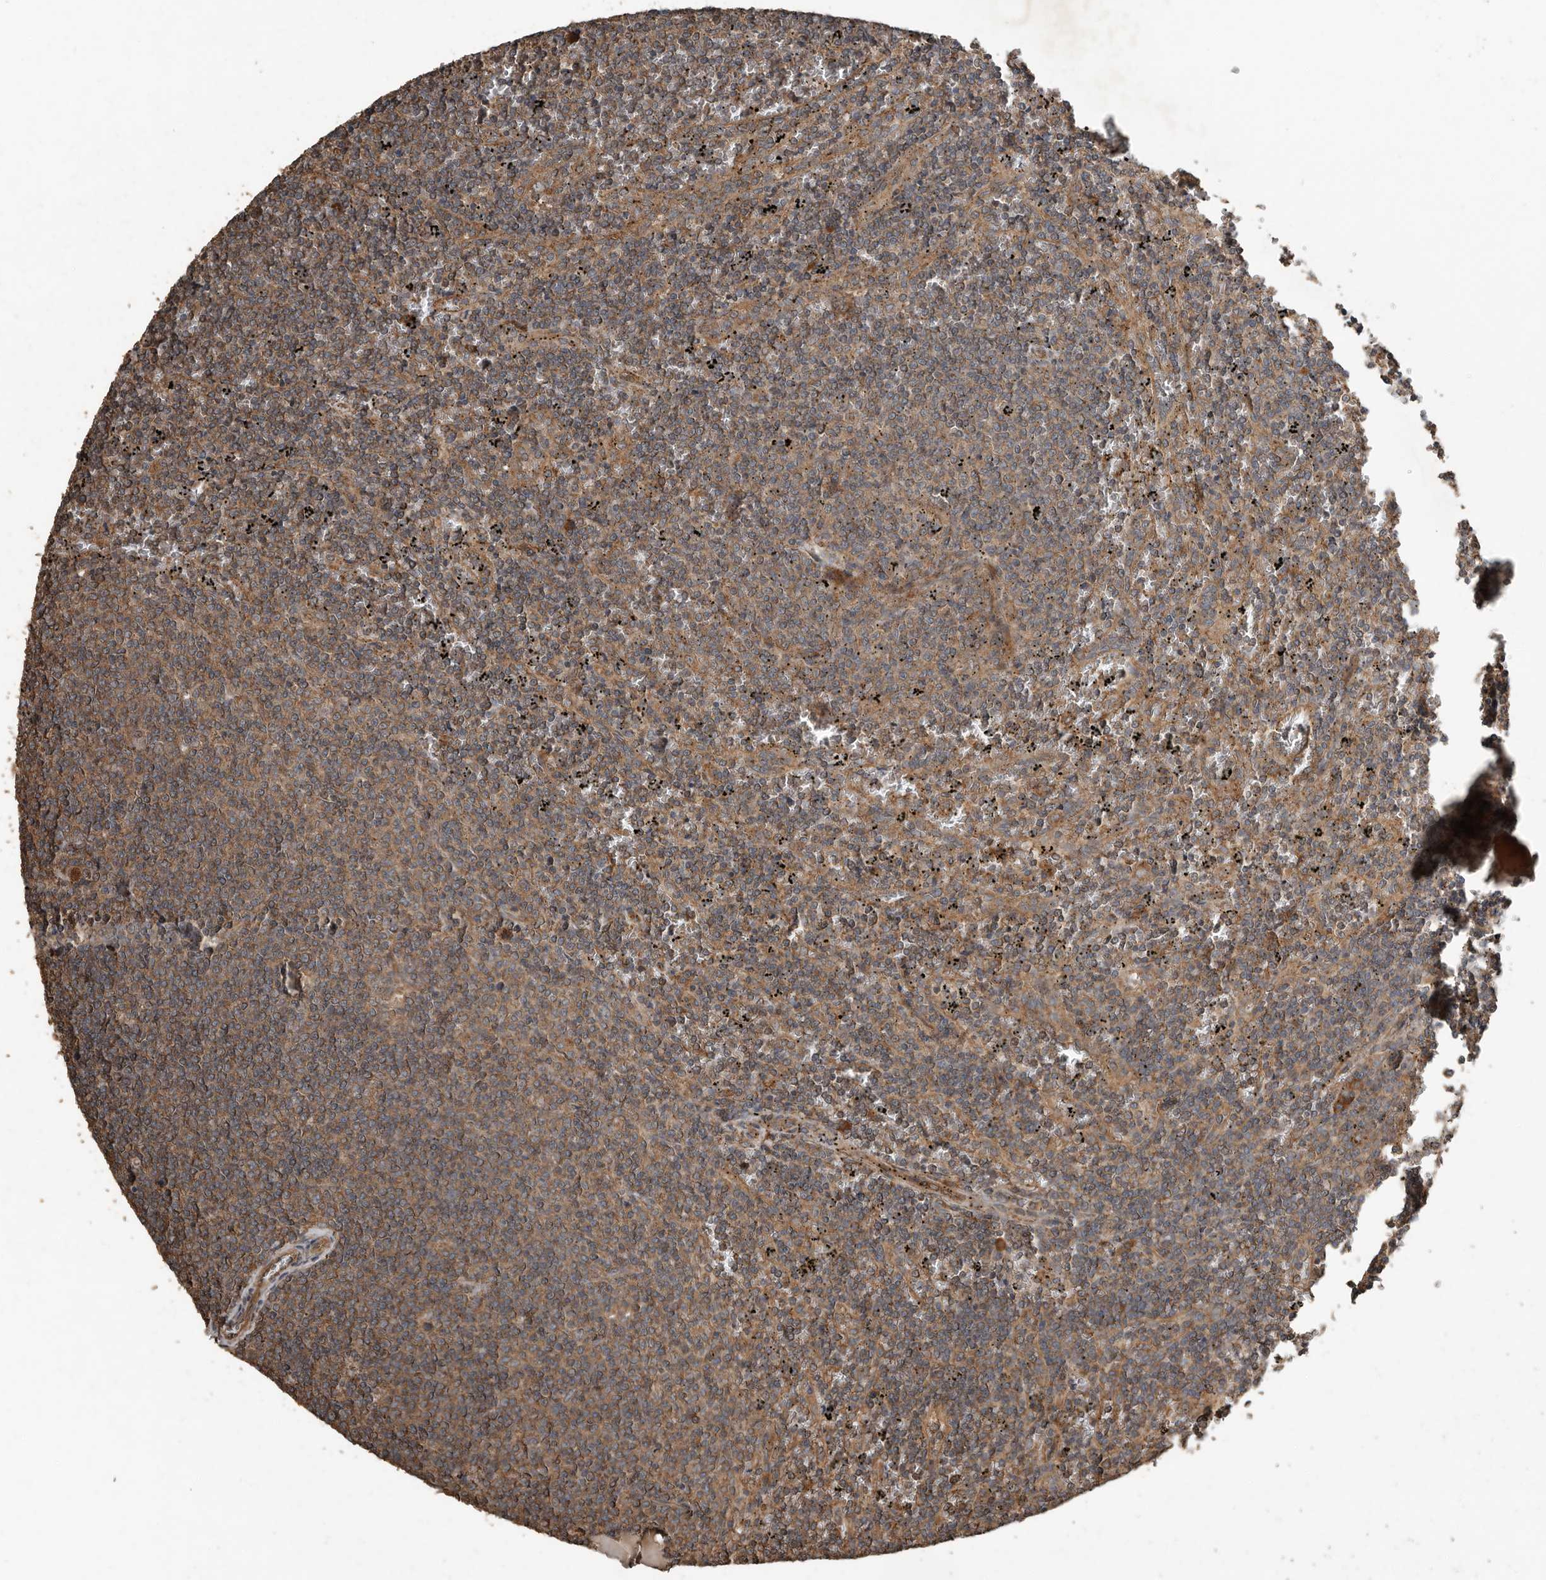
{"staining": {"intensity": "moderate", "quantity": ">75%", "location": "cytoplasmic/membranous"}, "tissue": "lymphoma", "cell_type": "Tumor cells", "image_type": "cancer", "snomed": [{"axis": "morphology", "description": "Malignant lymphoma, non-Hodgkin's type, Low grade"}, {"axis": "topography", "description": "Spleen"}], "caption": "Protein expression analysis of malignant lymphoma, non-Hodgkin's type (low-grade) reveals moderate cytoplasmic/membranous staining in approximately >75% of tumor cells.", "gene": "RNF207", "patient": {"sex": "female", "age": 50}}